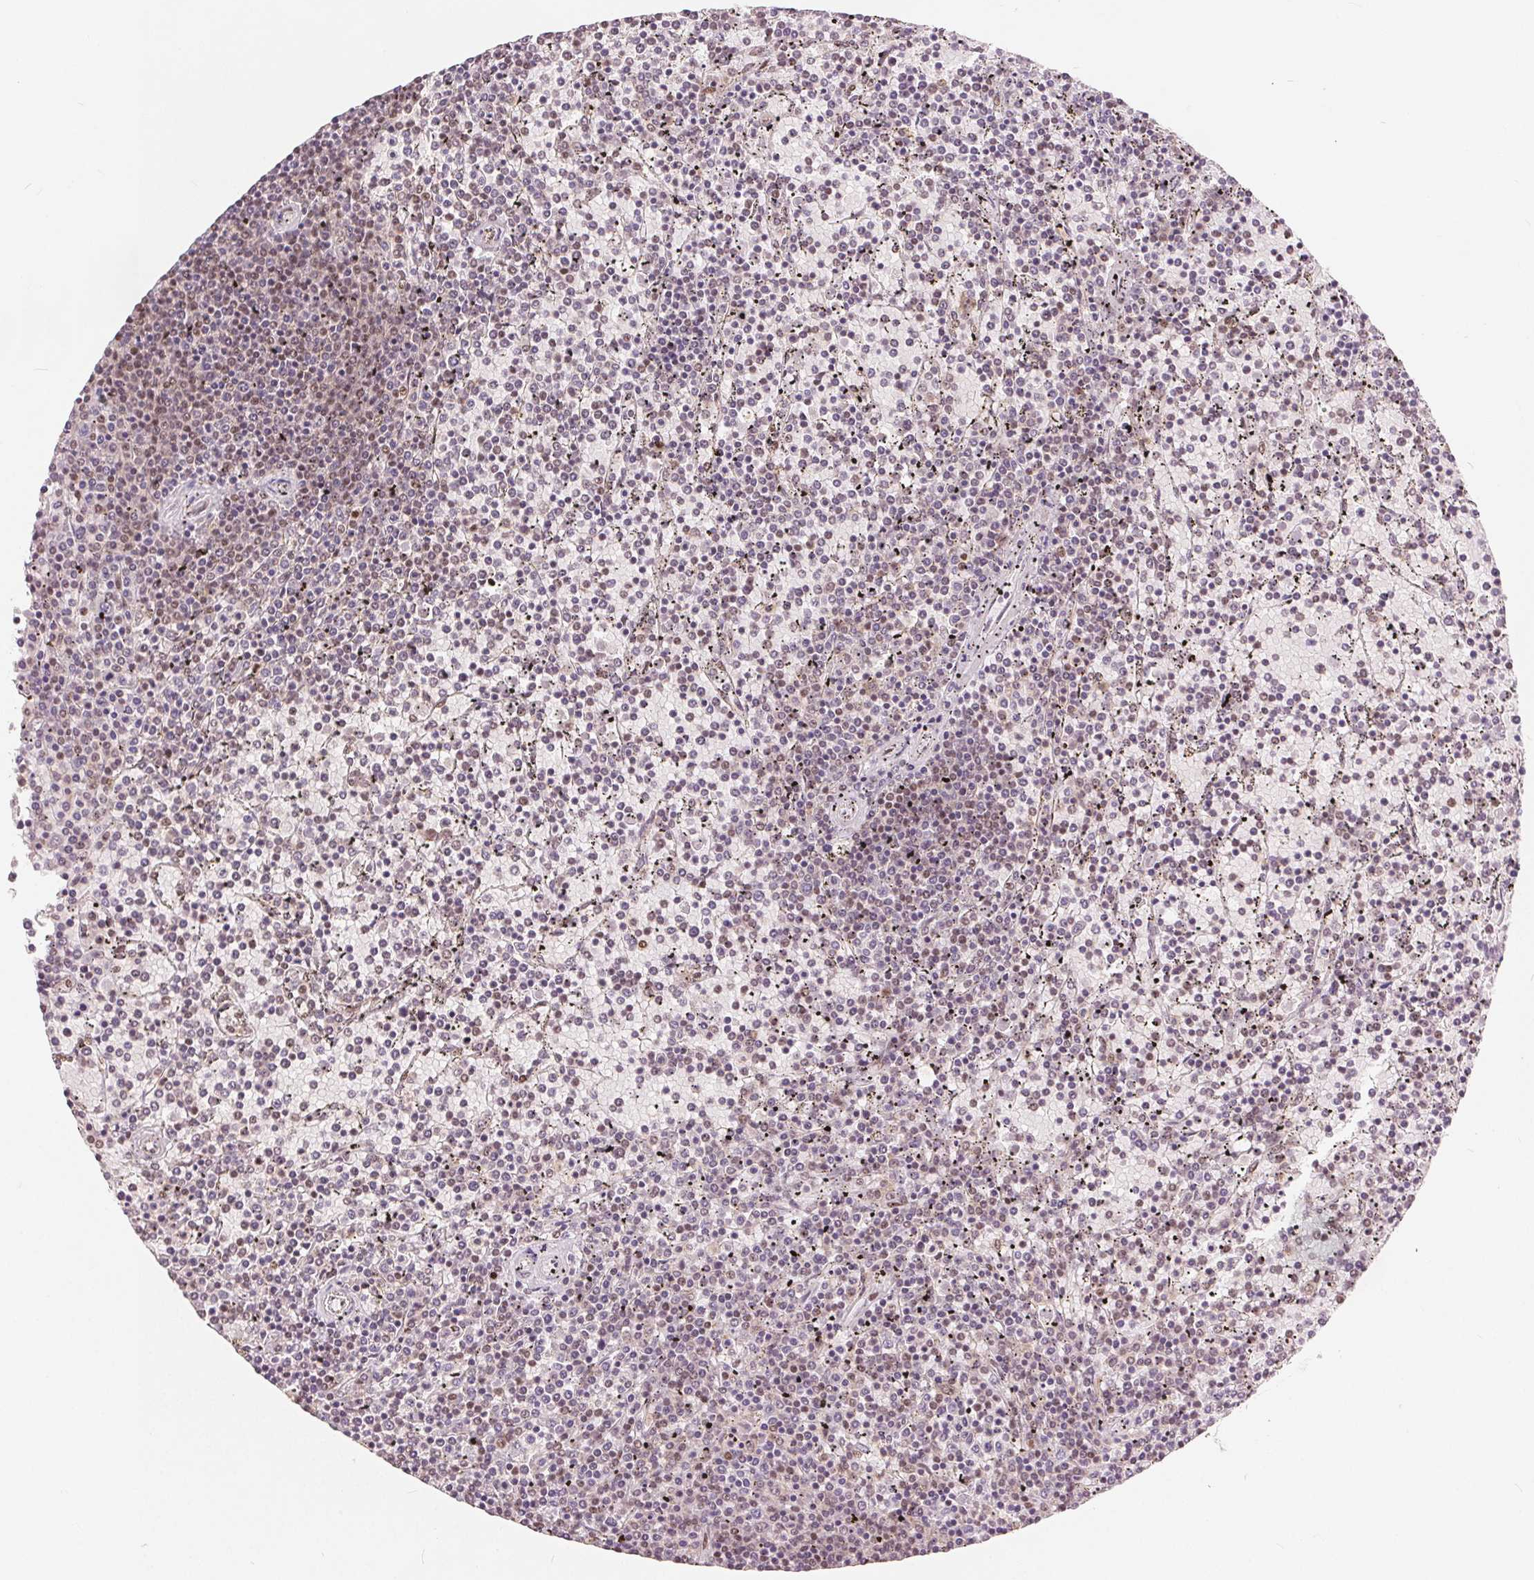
{"staining": {"intensity": "weak", "quantity": "25%-75%", "location": "nuclear"}, "tissue": "lymphoma", "cell_type": "Tumor cells", "image_type": "cancer", "snomed": [{"axis": "morphology", "description": "Malignant lymphoma, non-Hodgkin's type, Low grade"}, {"axis": "topography", "description": "Spleen"}], "caption": "Human lymphoma stained with a protein marker exhibits weak staining in tumor cells.", "gene": "ZNF703", "patient": {"sex": "female", "age": 77}}